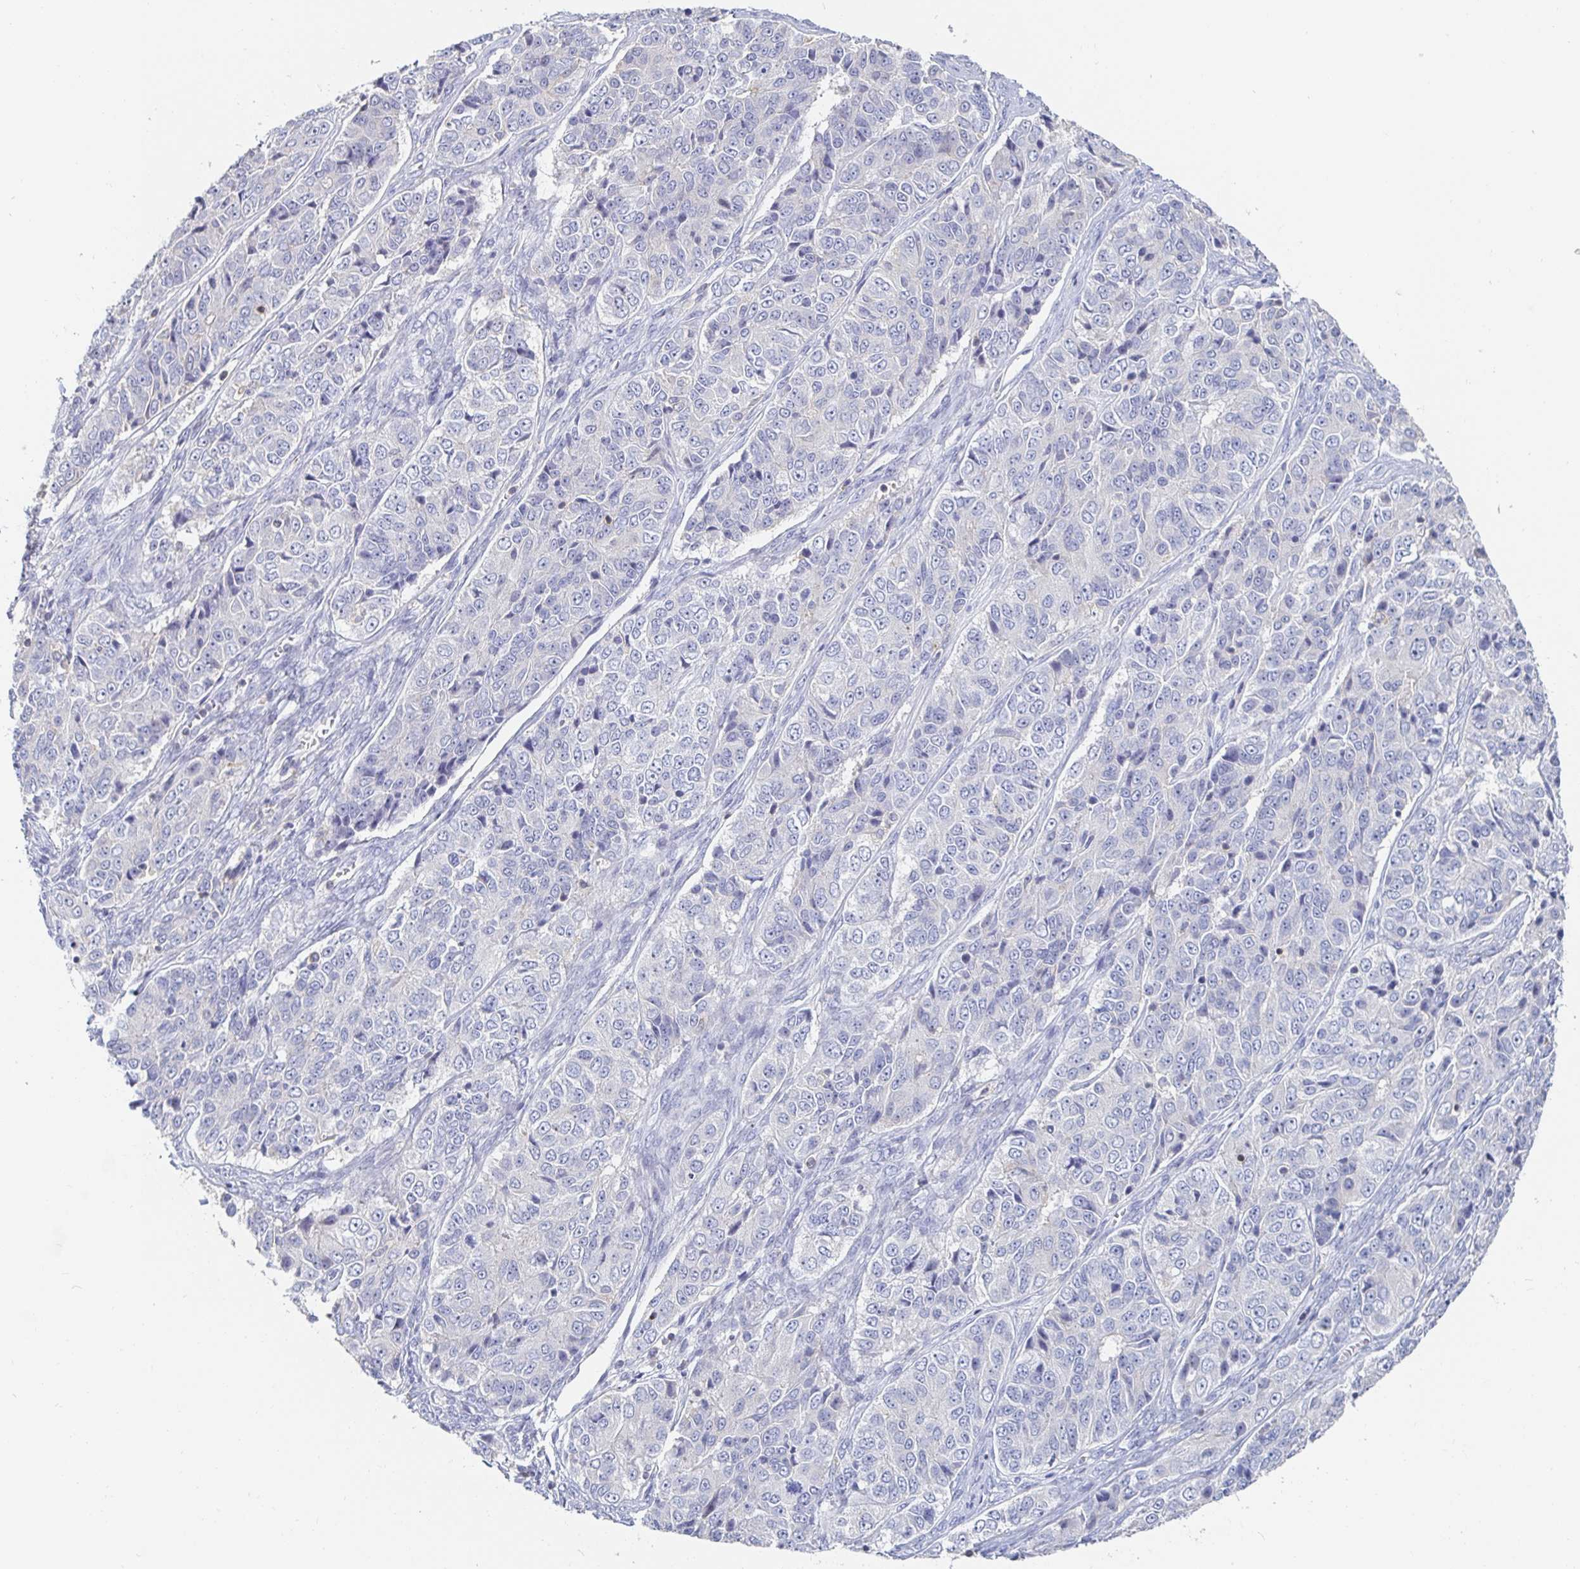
{"staining": {"intensity": "negative", "quantity": "none", "location": "none"}, "tissue": "ovarian cancer", "cell_type": "Tumor cells", "image_type": "cancer", "snomed": [{"axis": "morphology", "description": "Carcinoma, endometroid"}, {"axis": "topography", "description": "Ovary"}], "caption": "IHC micrograph of neoplastic tissue: human ovarian cancer stained with DAB (3,3'-diaminobenzidine) shows no significant protein positivity in tumor cells.", "gene": "PIK3CD", "patient": {"sex": "female", "age": 51}}